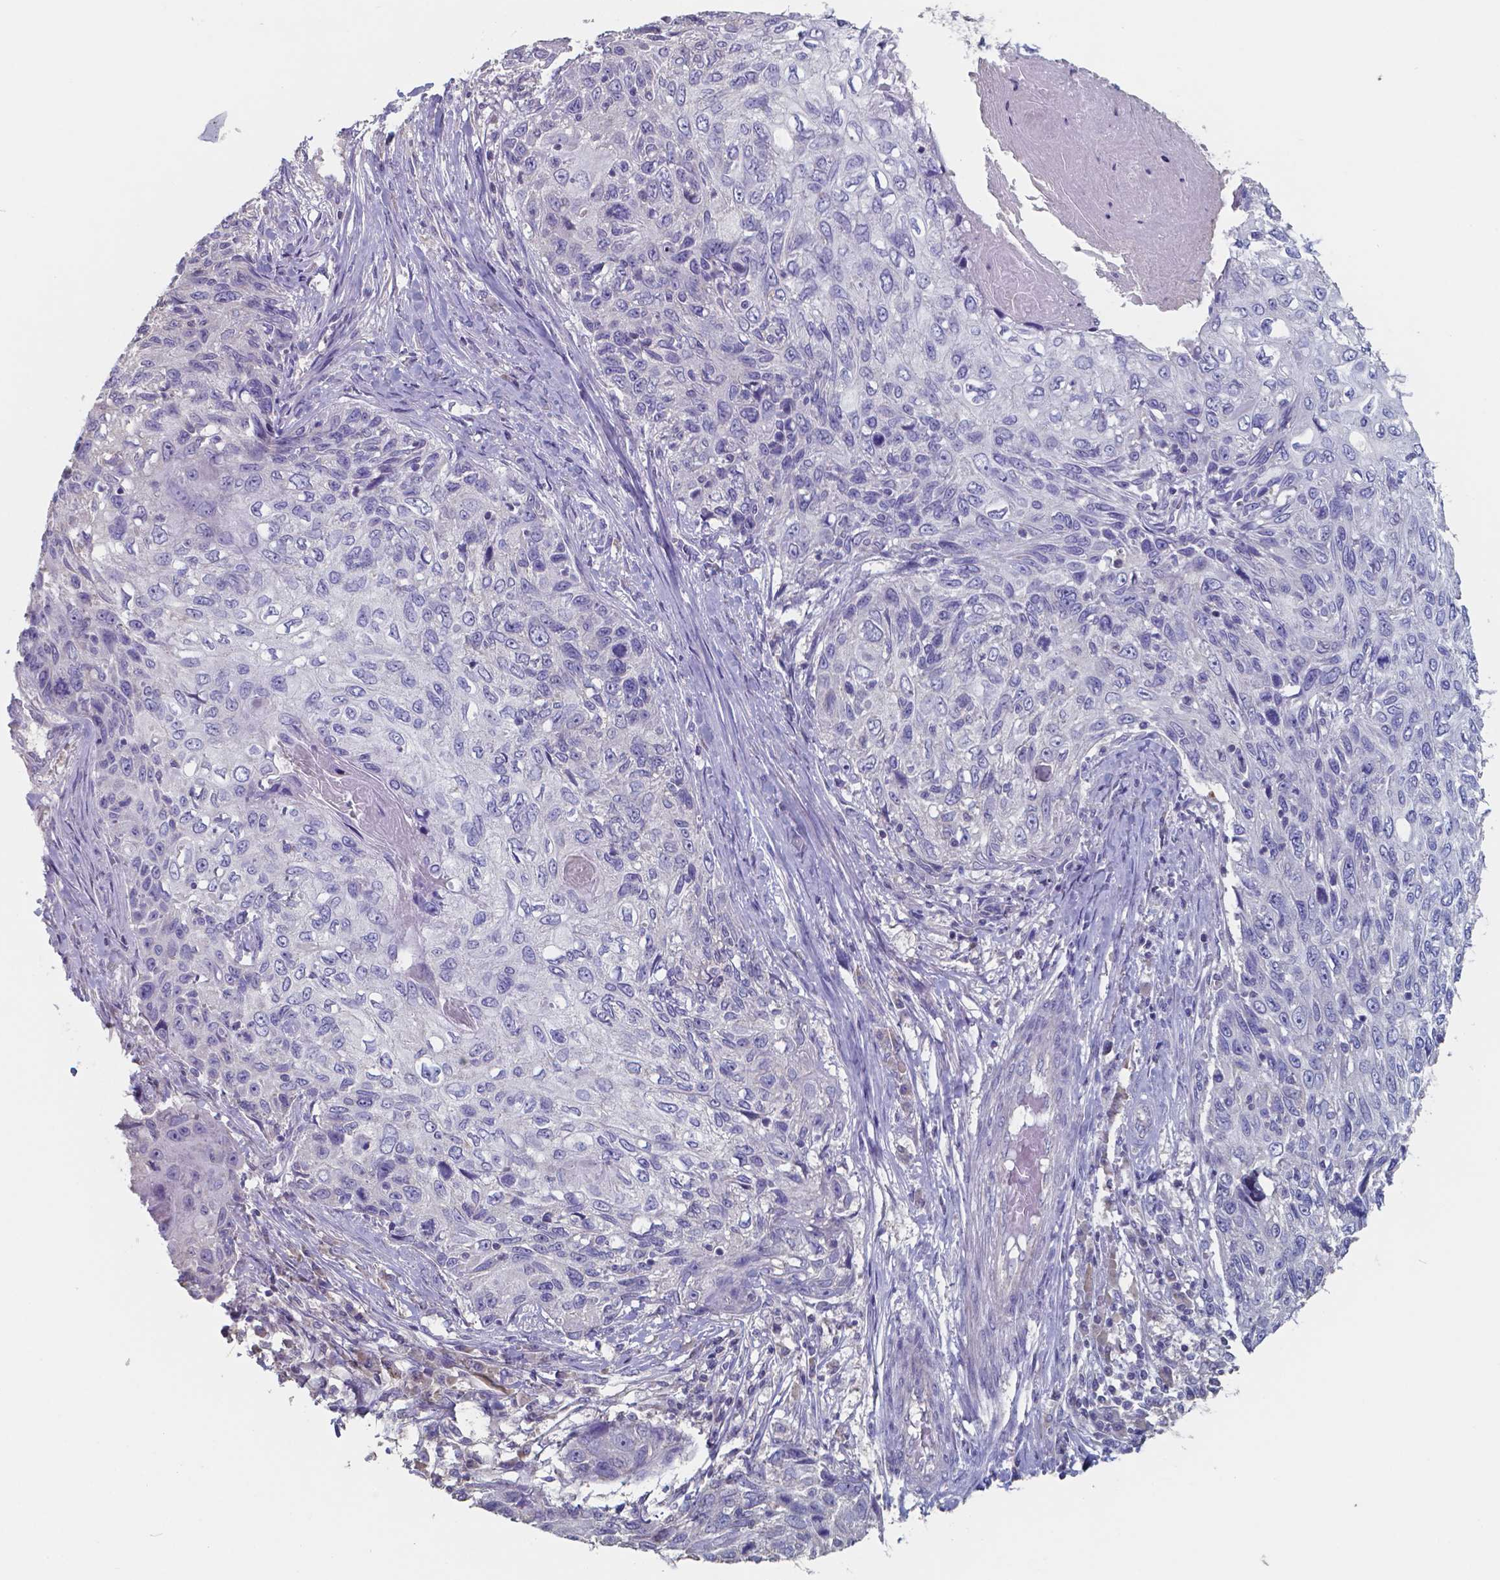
{"staining": {"intensity": "negative", "quantity": "none", "location": "none"}, "tissue": "skin cancer", "cell_type": "Tumor cells", "image_type": "cancer", "snomed": [{"axis": "morphology", "description": "Squamous cell carcinoma, NOS"}, {"axis": "topography", "description": "Skin"}], "caption": "Human skin cancer (squamous cell carcinoma) stained for a protein using immunohistochemistry displays no staining in tumor cells.", "gene": "FOXJ1", "patient": {"sex": "male", "age": 92}}